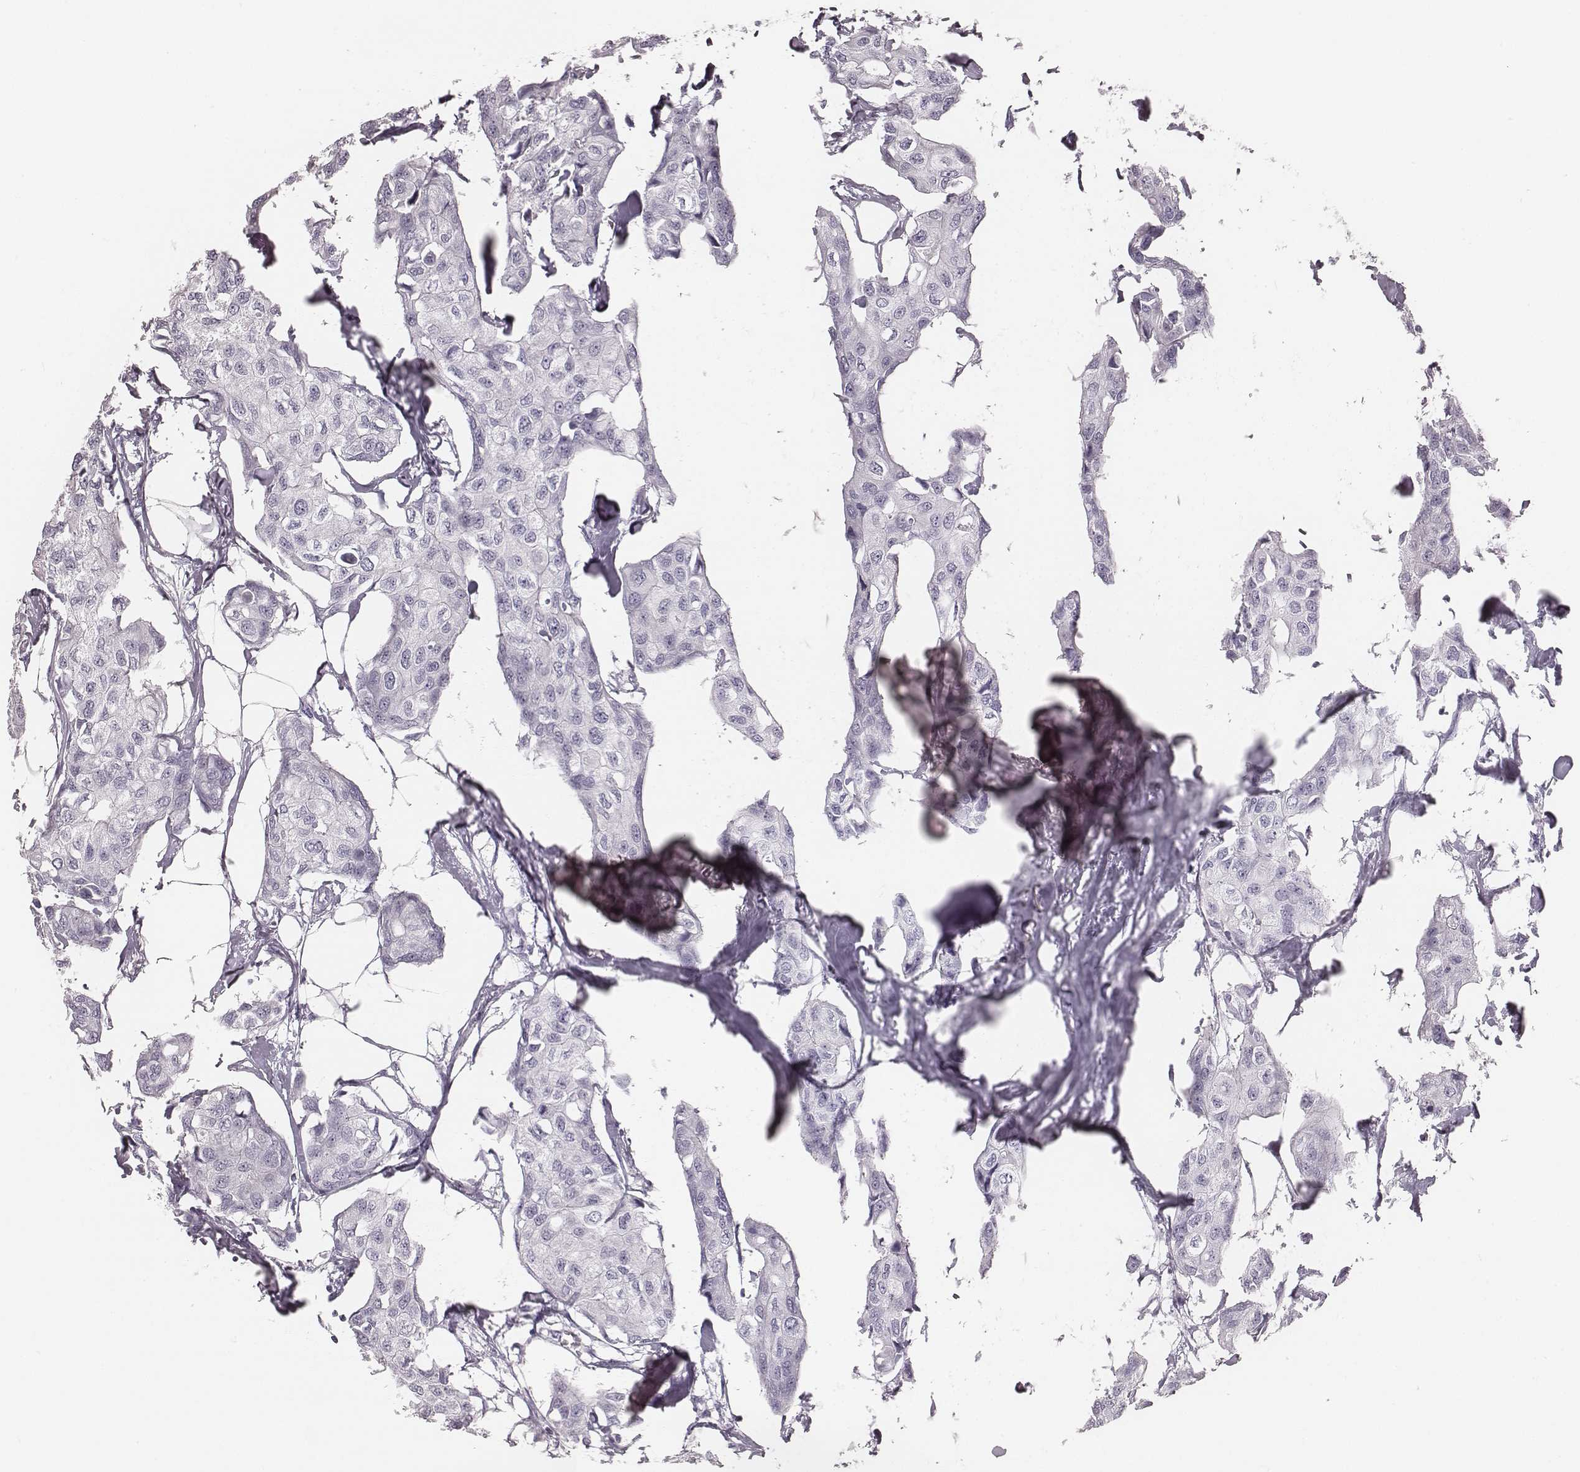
{"staining": {"intensity": "negative", "quantity": "none", "location": "none"}, "tissue": "breast cancer", "cell_type": "Tumor cells", "image_type": "cancer", "snomed": [{"axis": "morphology", "description": "Duct carcinoma"}, {"axis": "topography", "description": "Breast"}], "caption": "Immunohistochemistry (IHC) of breast cancer reveals no expression in tumor cells. (DAB (3,3'-diaminobenzidine) immunohistochemistry (IHC) with hematoxylin counter stain).", "gene": "ZNF365", "patient": {"sex": "female", "age": 80}}